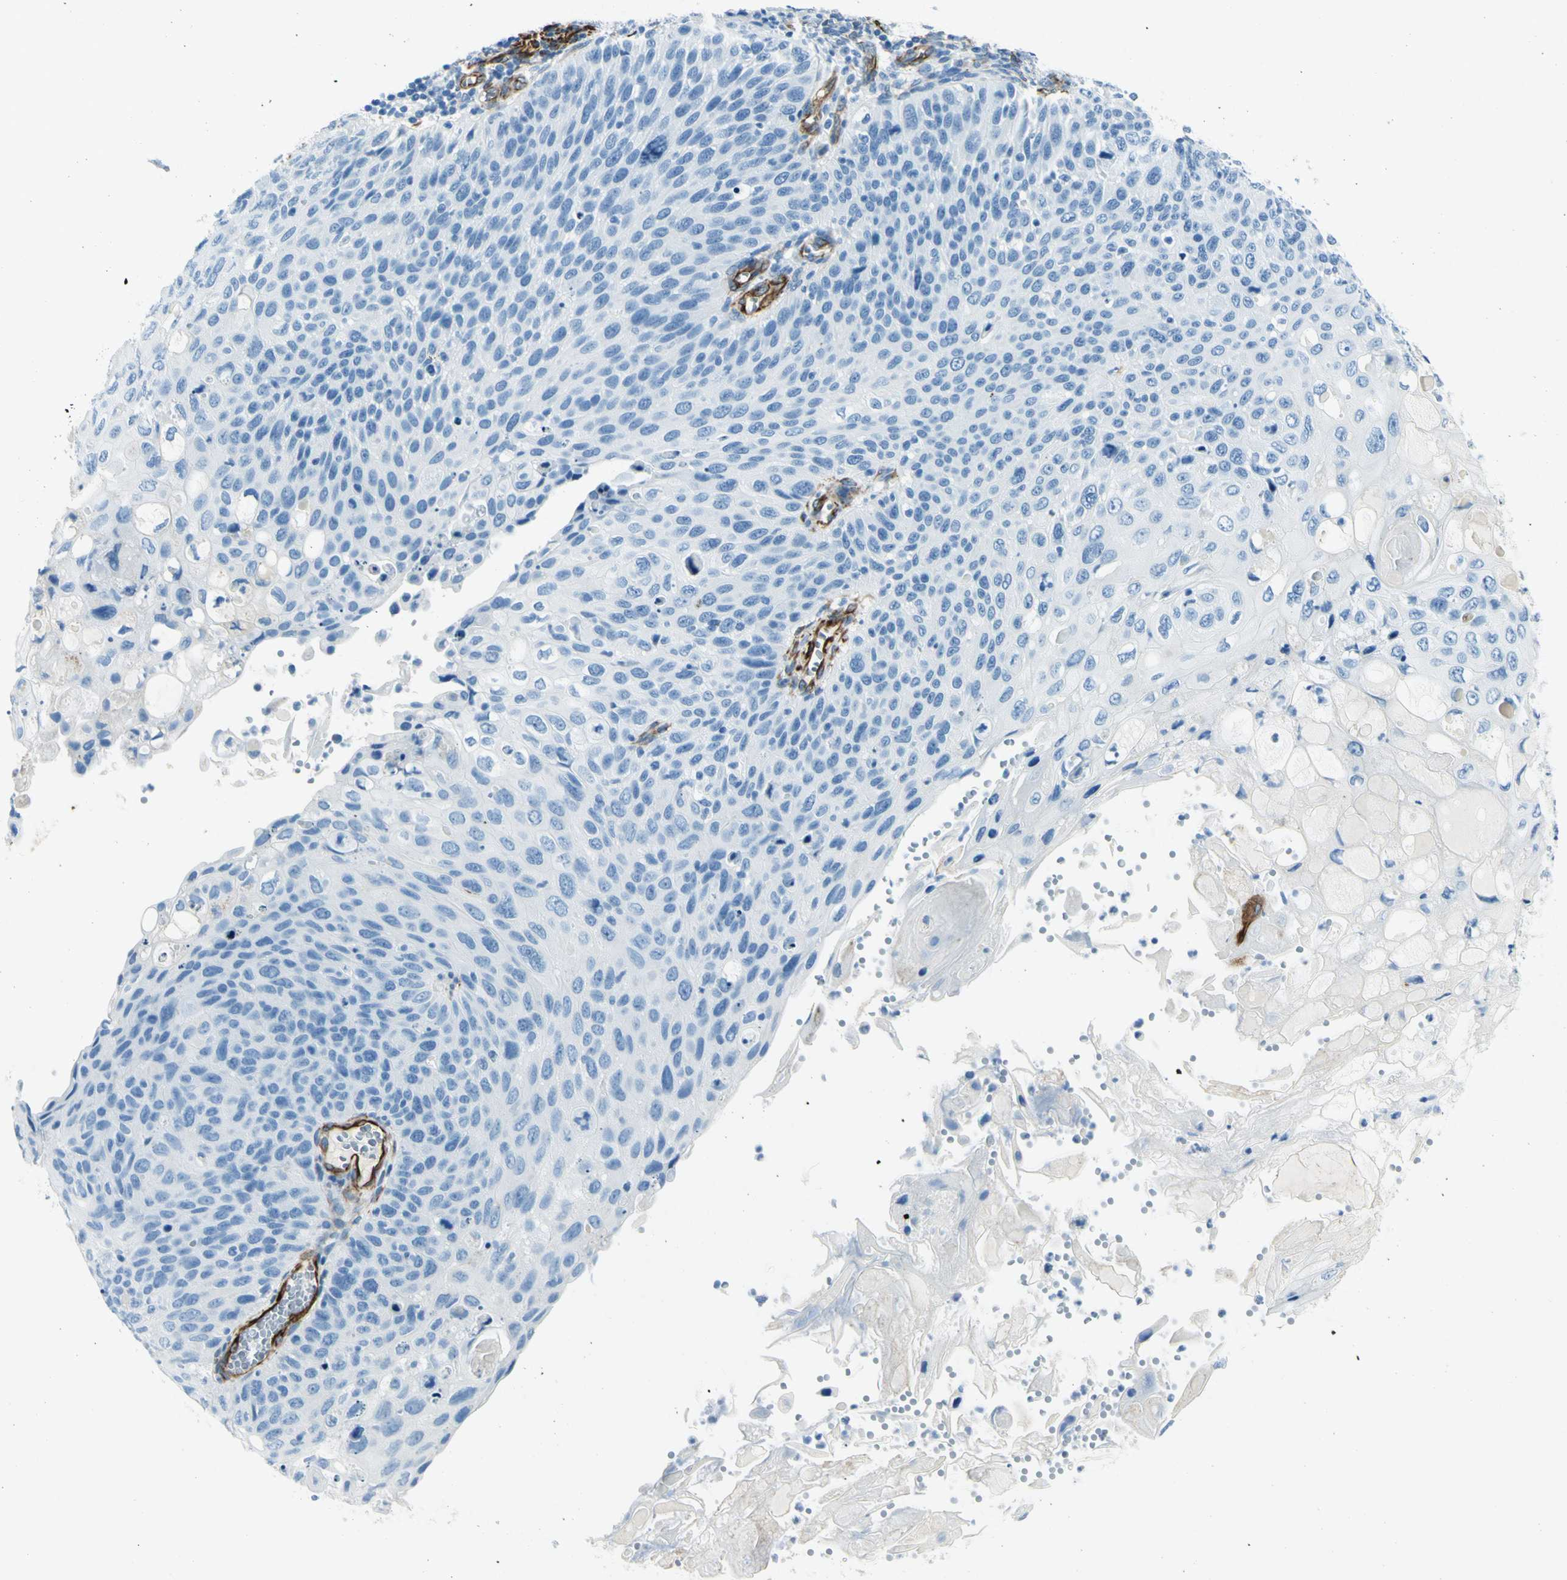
{"staining": {"intensity": "negative", "quantity": "none", "location": "none"}, "tissue": "cervical cancer", "cell_type": "Tumor cells", "image_type": "cancer", "snomed": [{"axis": "morphology", "description": "Squamous cell carcinoma, NOS"}, {"axis": "topography", "description": "Cervix"}], "caption": "Image shows no significant protein positivity in tumor cells of squamous cell carcinoma (cervical).", "gene": "PTH2R", "patient": {"sex": "female", "age": 70}}